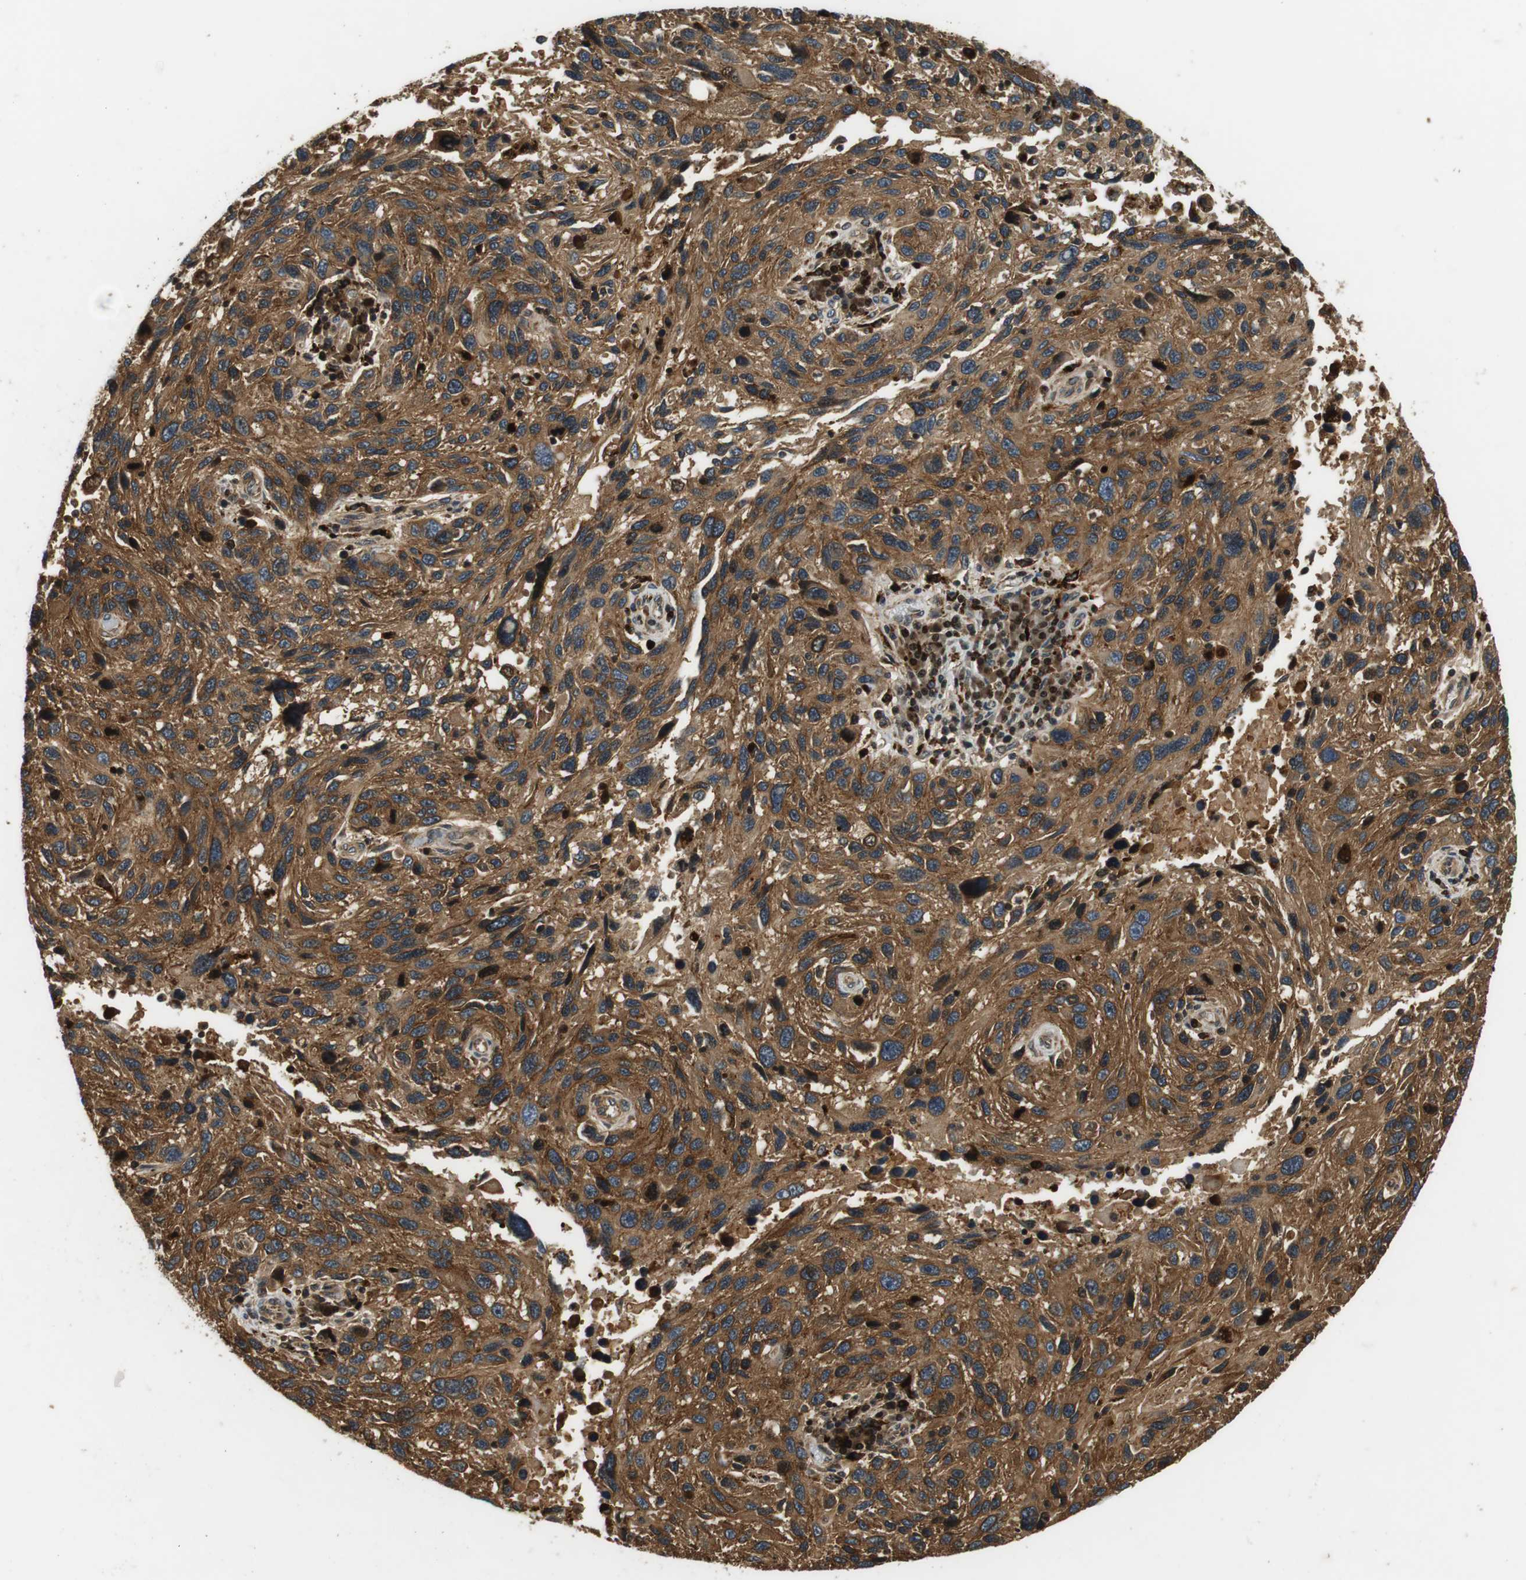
{"staining": {"intensity": "moderate", "quantity": ">75%", "location": "cytoplasmic/membranous,nuclear"}, "tissue": "melanoma", "cell_type": "Tumor cells", "image_type": "cancer", "snomed": [{"axis": "morphology", "description": "Malignant melanoma, NOS"}, {"axis": "topography", "description": "Skin"}], "caption": "Immunohistochemical staining of melanoma exhibits medium levels of moderate cytoplasmic/membranous and nuclear protein staining in about >75% of tumor cells.", "gene": "TXNRD1", "patient": {"sex": "male", "age": 53}}